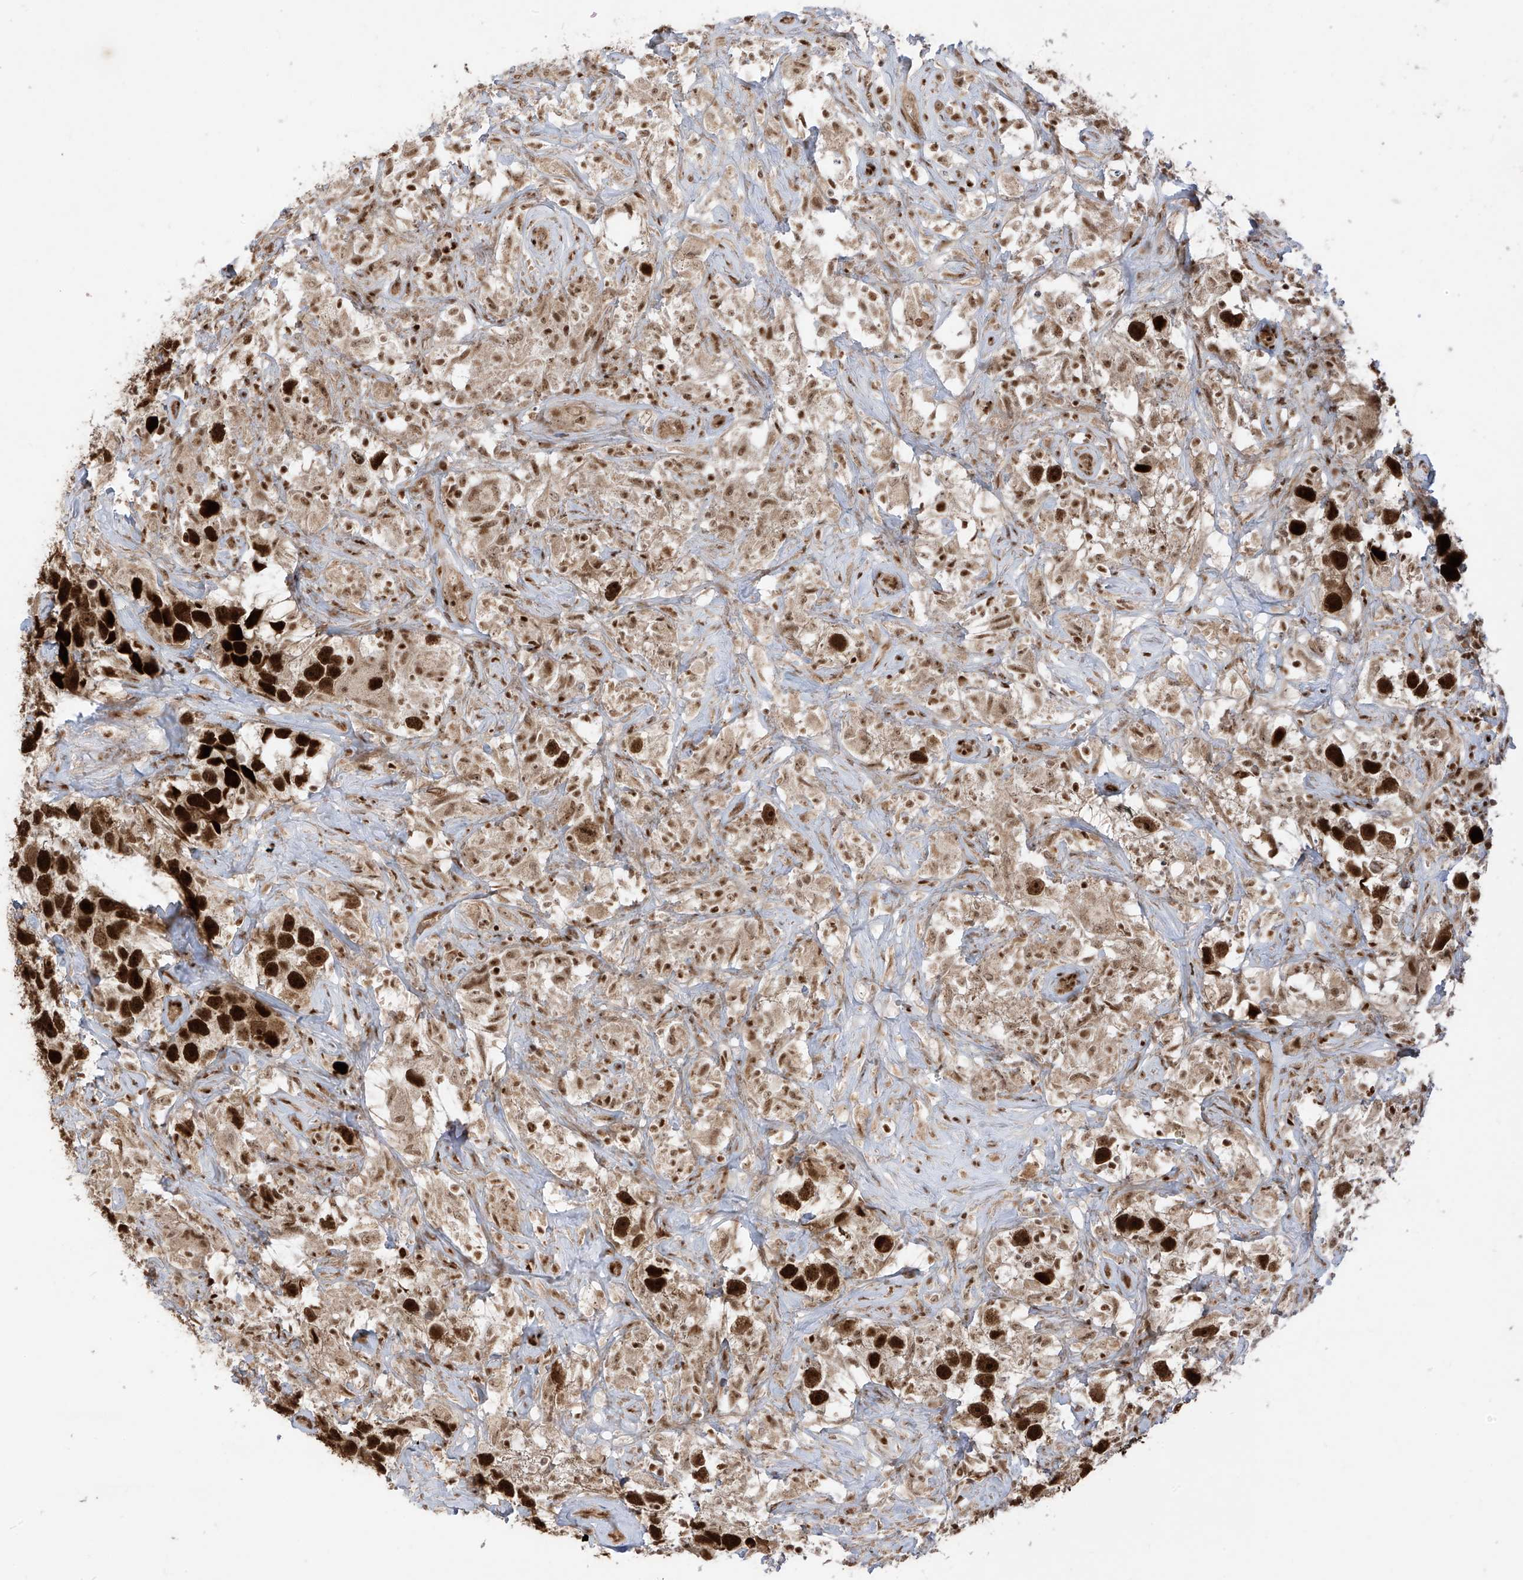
{"staining": {"intensity": "strong", "quantity": ">75%", "location": "nuclear"}, "tissue": "testis cancer", "cell_type": "Tumor cells", "image_type": "cancer", "snomed": [{"axis": "morphology", "description": "Seminoma, NOS"}, {"axis": "topography", "description": "Testis"}], "caption": "Immunohistochemical staining of human testis seminoma shows high levels of strong nuclear expression in approximately >75% of tumor cells.", "gene": "ARHGEF3", "patient": {"sex": "male", "age": 49}}